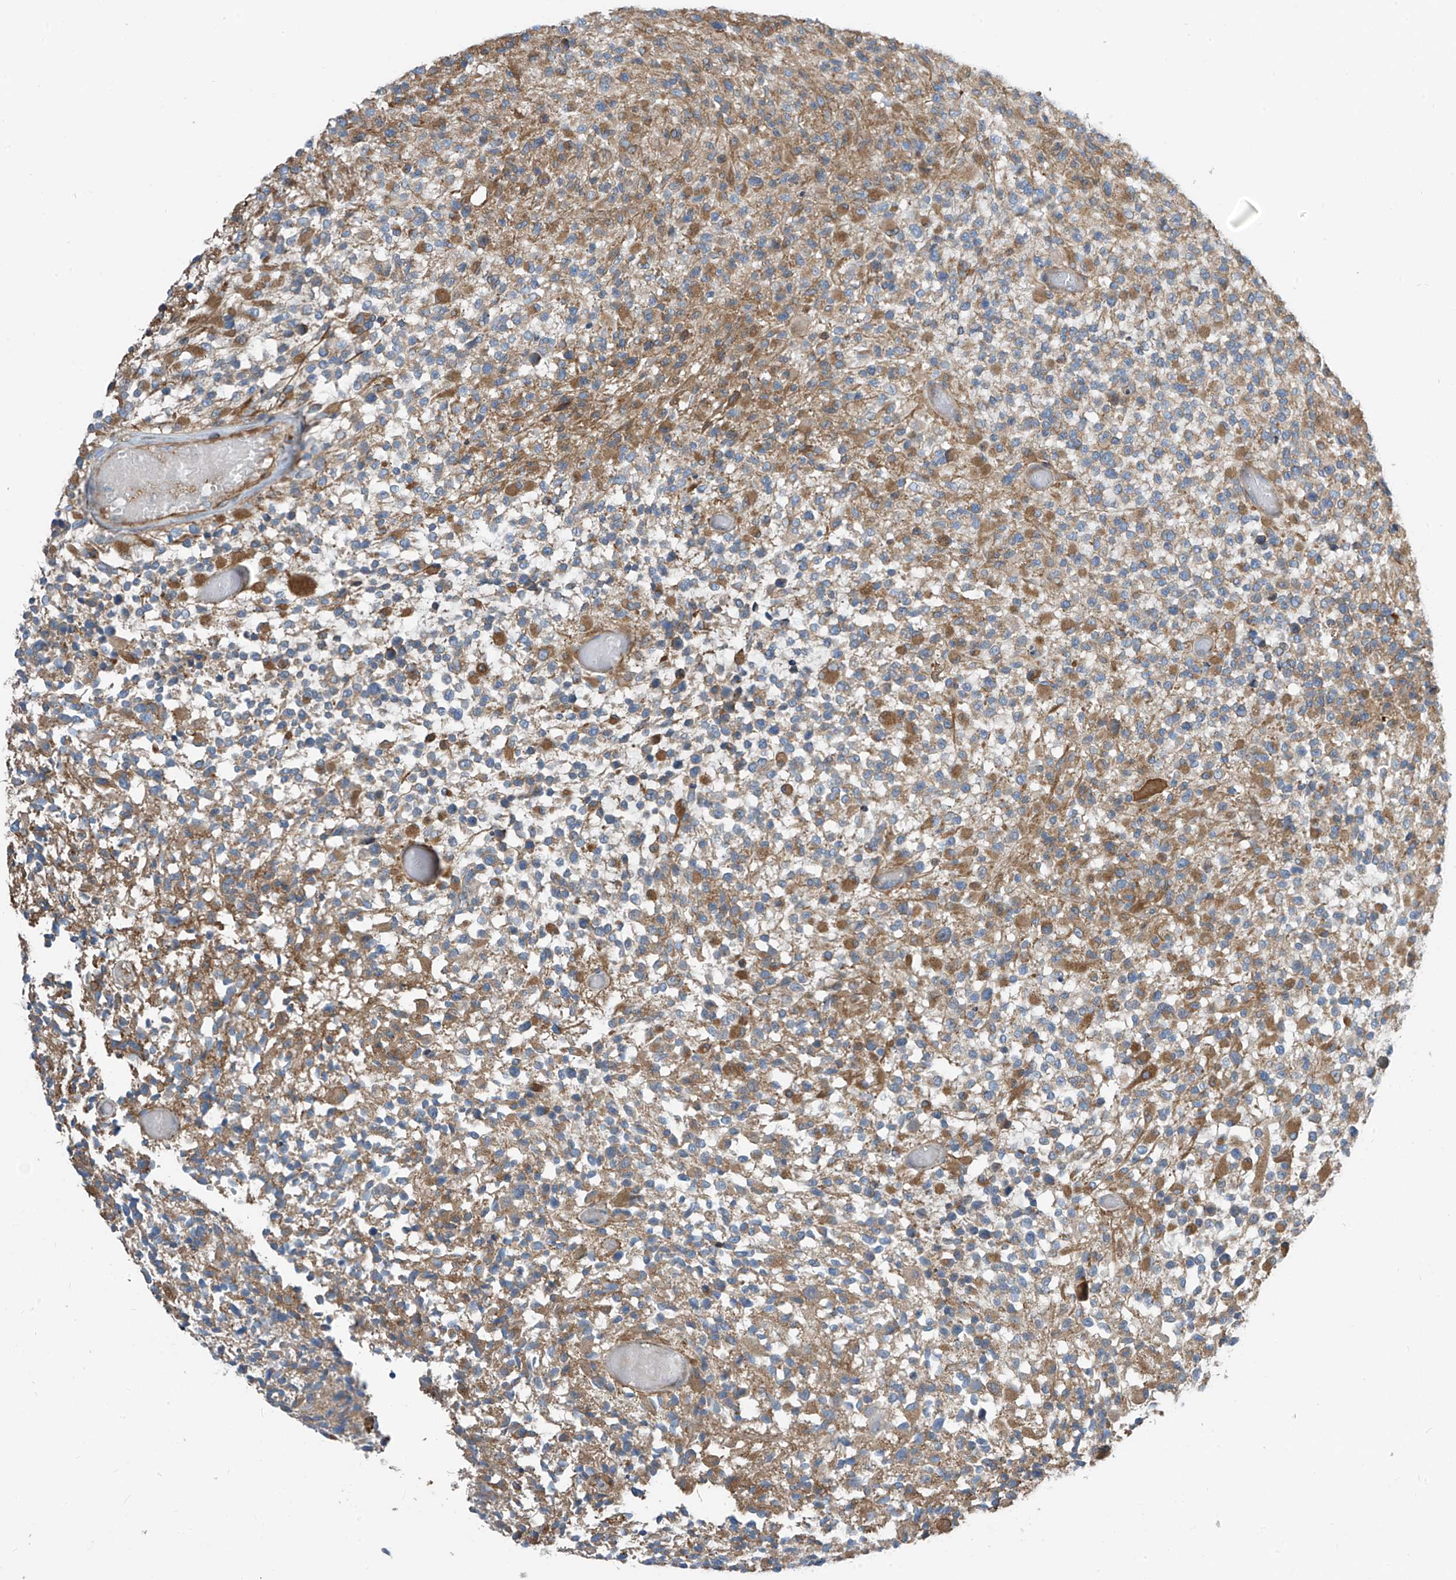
{"staining": {"intensity": "moderate", "quantity": "<25%", "location": "cytoplasmic/membranous"}, "tissue": "glioma", "cell_type": "Tumor cells", "image_type": "cancer", "snomed": [{"axis": "morphology", "description": "Glioma, malignant, High grade"}, {"axis": "morphology", "description": "Glioblastoma, NOS"}, {"axis": "topography", "description": "Brain"}], "caption": "Immunohistochemical staining of glioma exhibits low levels of moderate cytoplasmic/membranous protein positivity in approximately <25% of tumor cells.", "gene": "SLC1A5", "patient": {"sex": "male", "age": 60}}